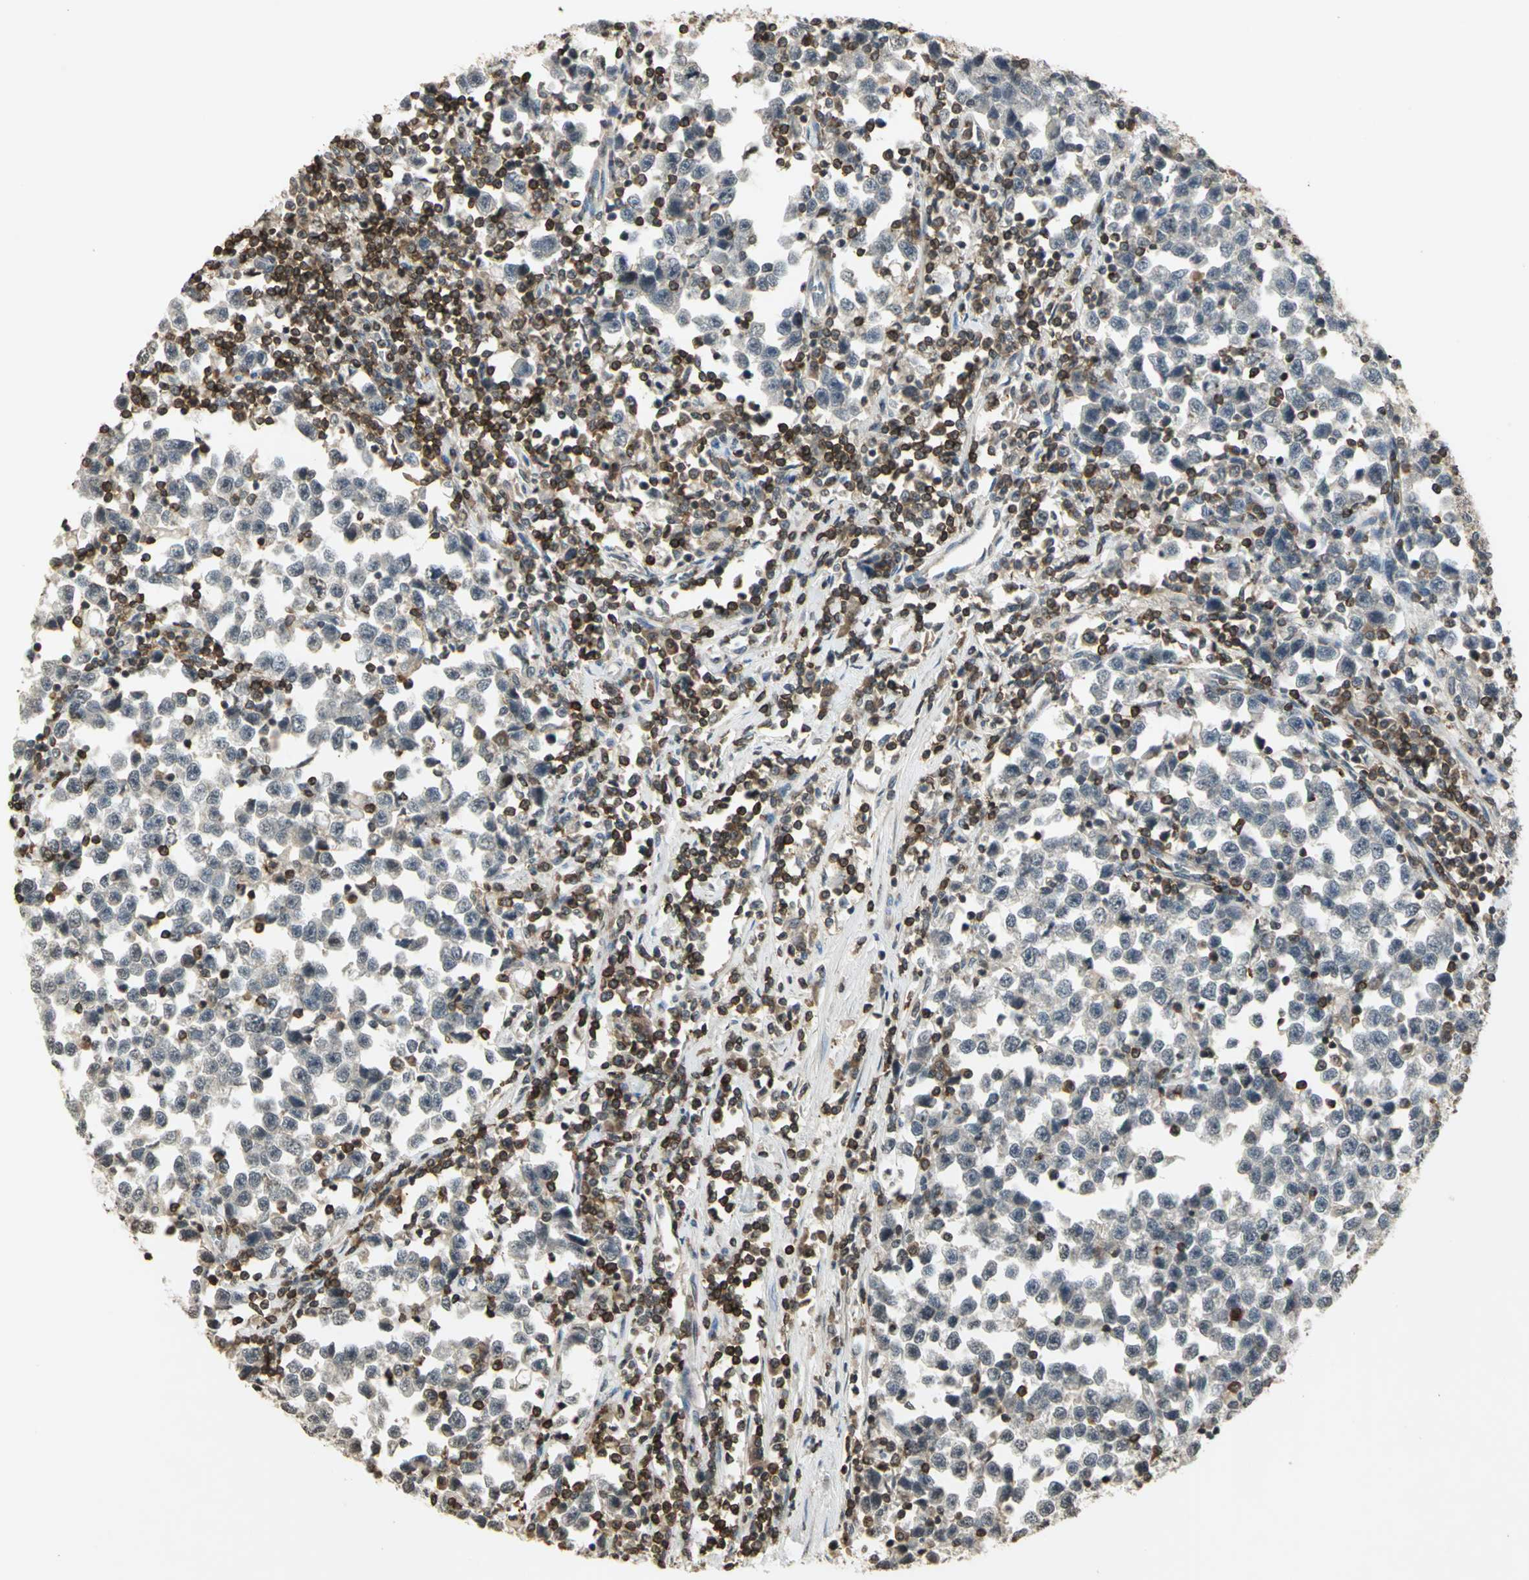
{"staining": {"intensity": "negative", "quantity": "none", "location": "none"}, "tissue": "testis cancer", "cell_type": "Tumor cells", "image_type": "cancer", "snomed": [{"axis": "morphology", "description": "Seminoma, NOS"}, {"axis": "topography", "description": "Testis"}], "caption": "Immunohistochemistry image of seminoma (testis) stained for a protein (brown), which exhibits no expression in tumor cells.", "gene": "IL16", "patient": {"sex": "male", "age": 43}}